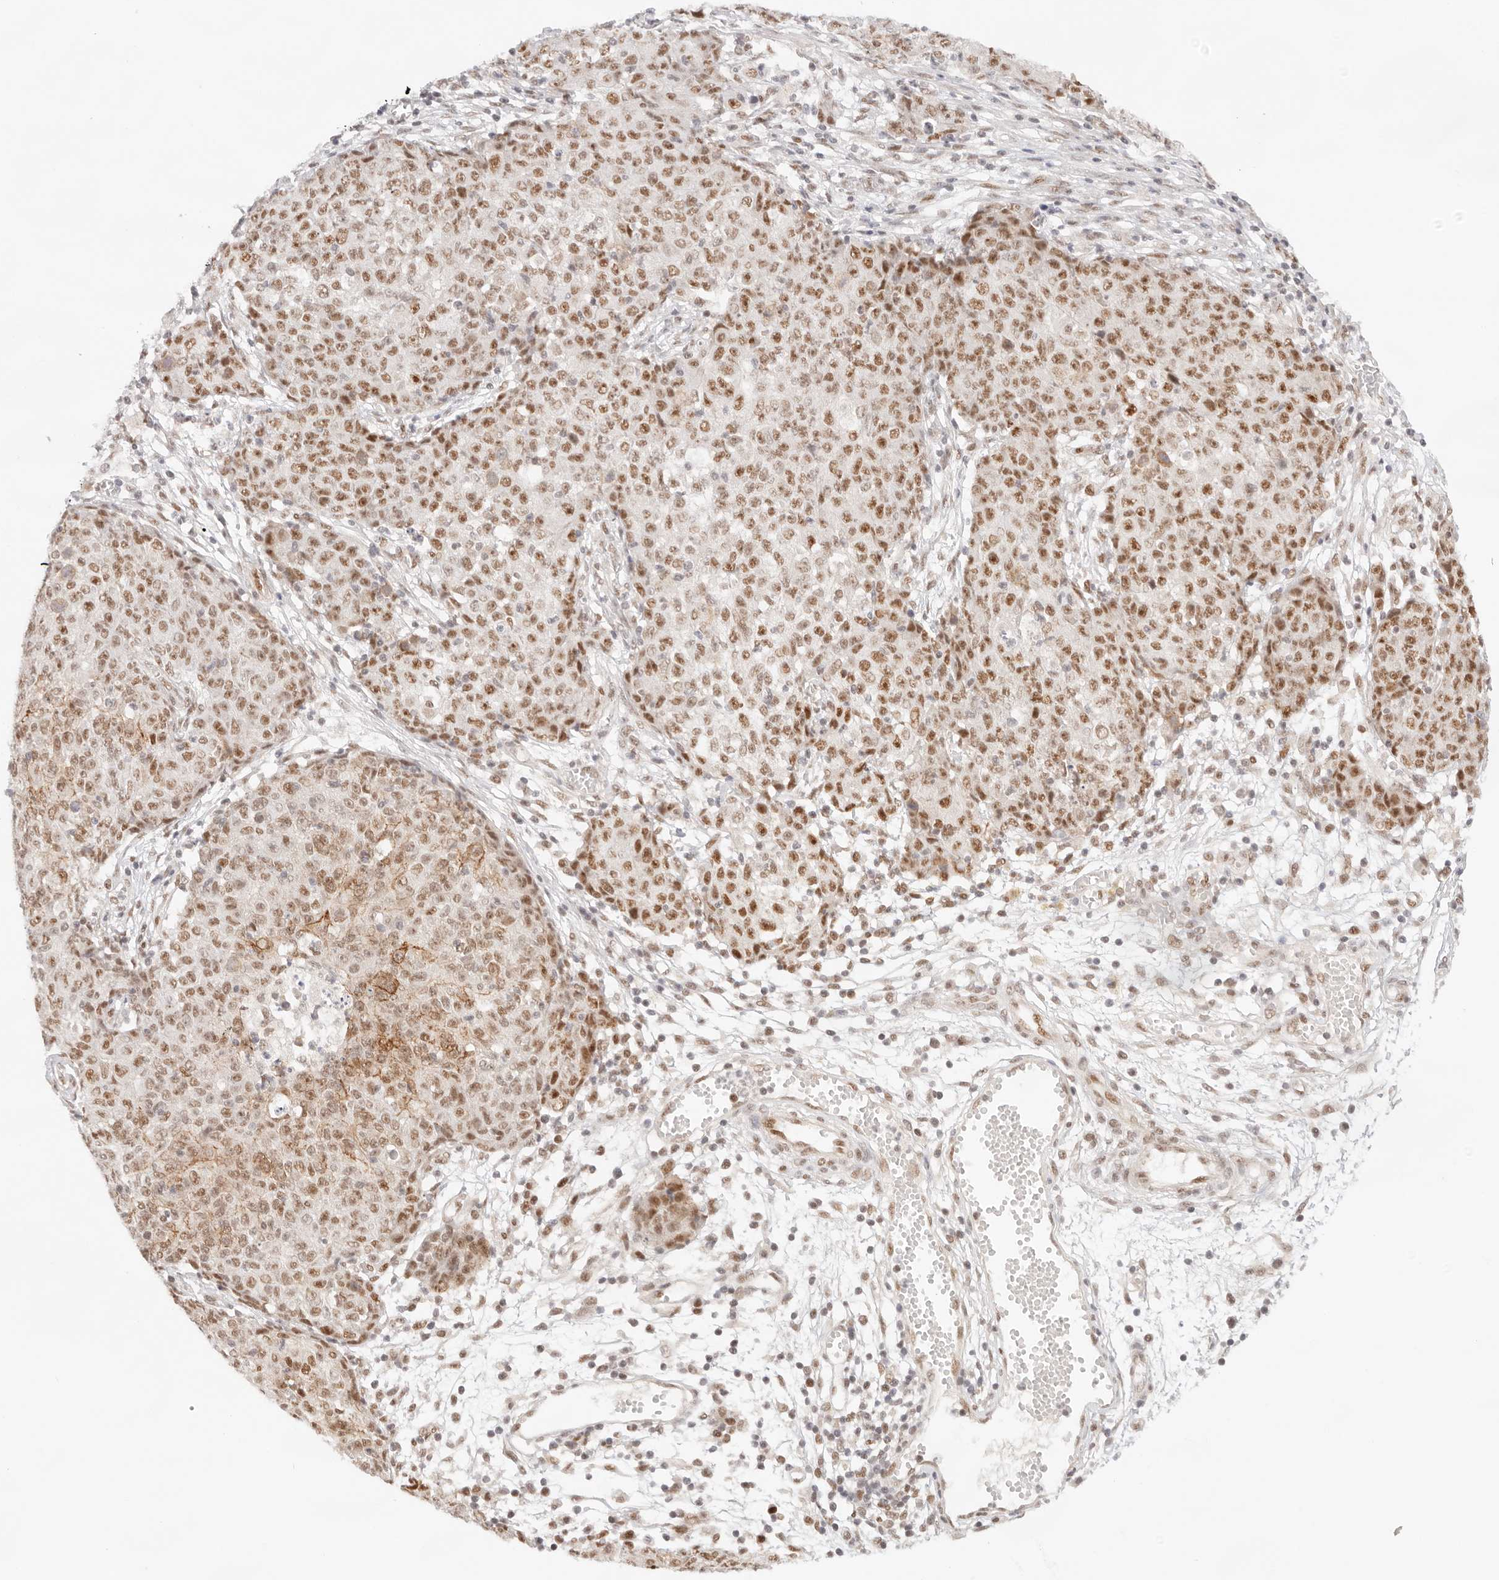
{"staining": {"intensity": "moderate", "quantity": ">75%", "location": "nuclear"}, "tissue": "ovarian cancer", "cell_type": "Tumor cells", "image_type": "cancer", "snomed": [{"axis": "morphology", "description": "Carcinoma, endometroid"}, {"axis": "topography", "description": "Ovary"}], "caption": "Tumor cells show moderate nuclear positivity in about >75% of cells in endometroid carcinoma (ovarian).", "gene": "GTF2E2", "patient": {"sex": "female", "age": 42}}